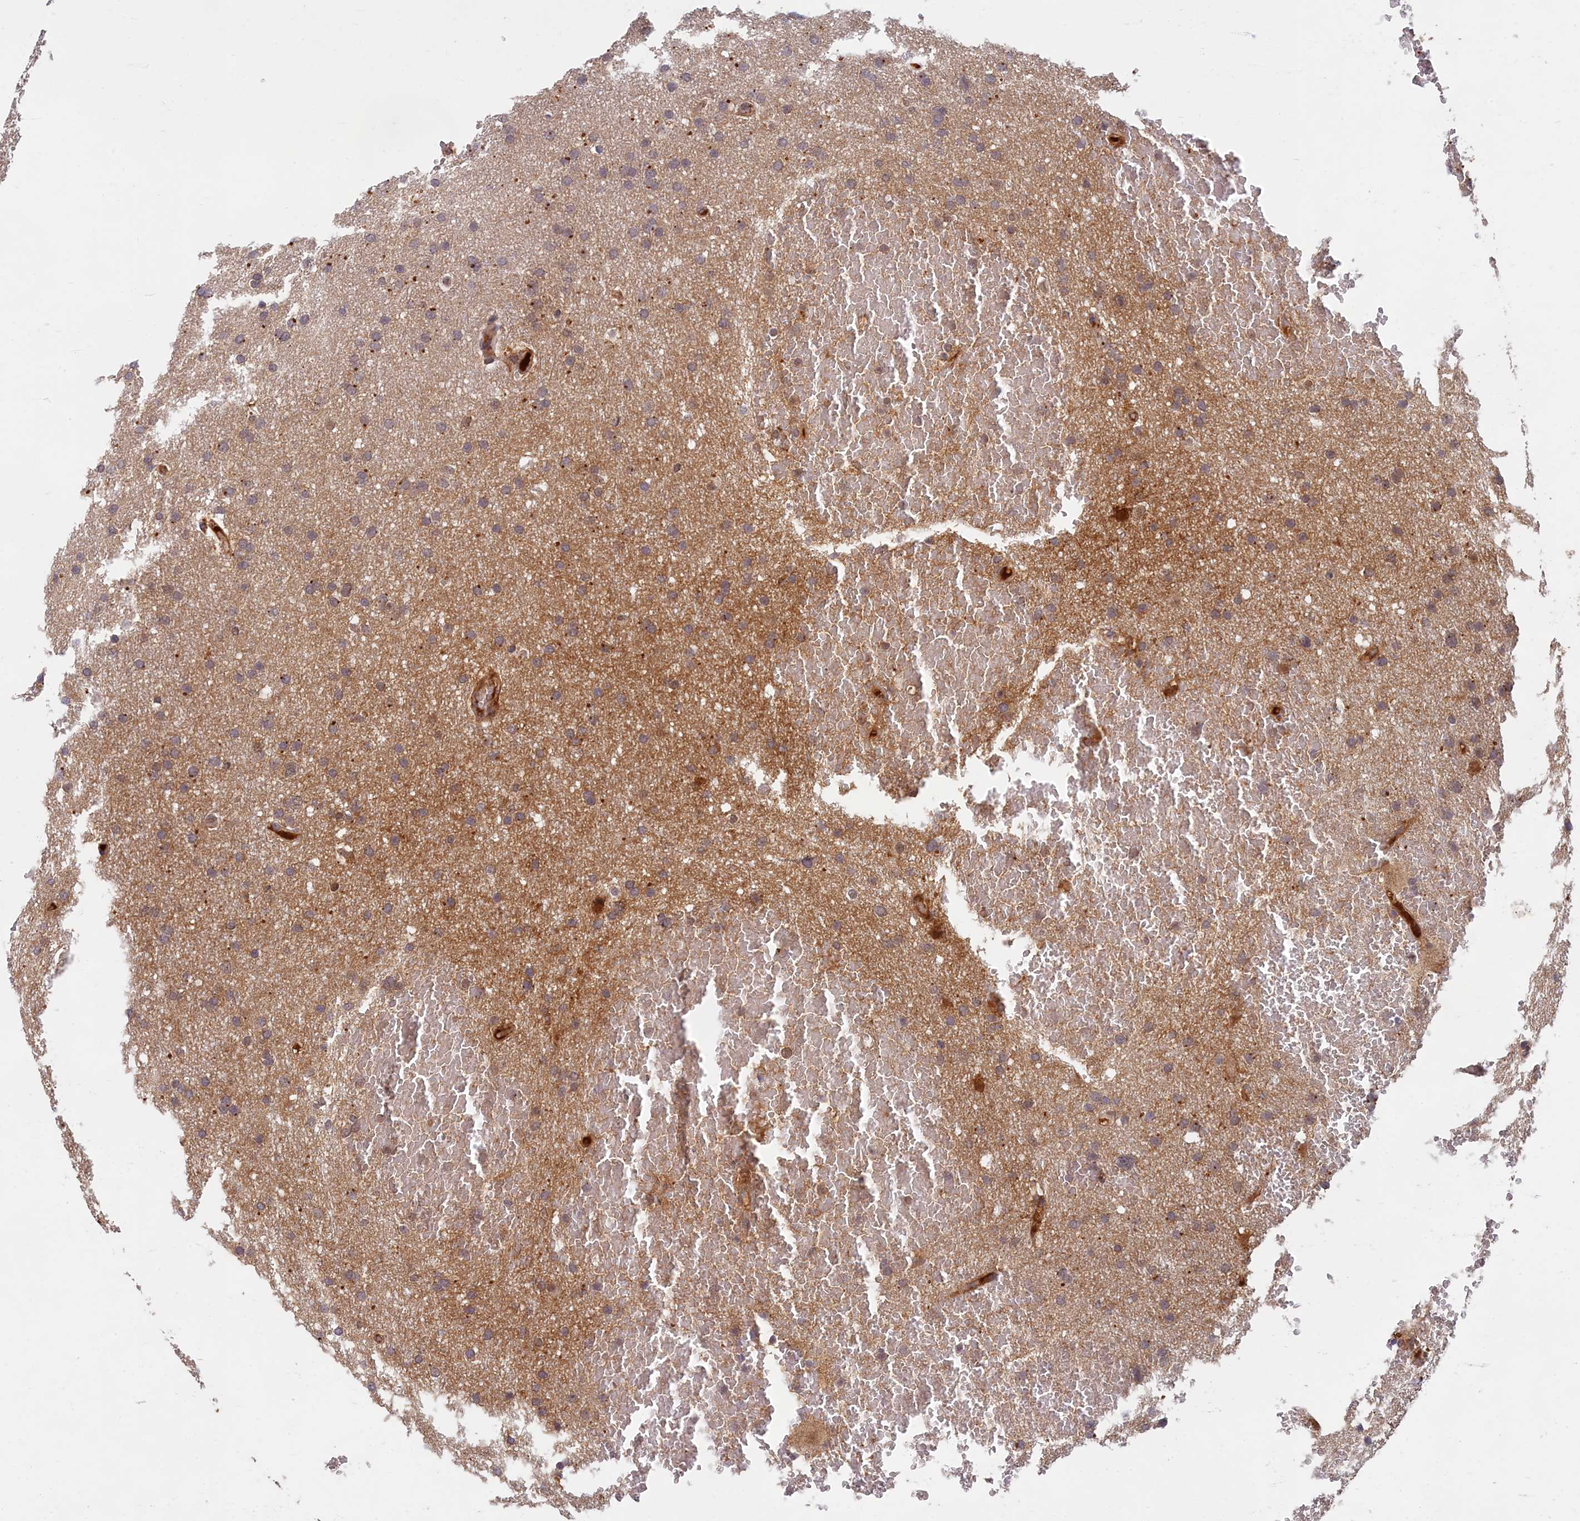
{"staining": {"intensity": "negative", "quantity": "none", "location": "none"}, "tissue": "glioma", "cell_type": "Tumor cells", "image_type": "cancer", "snomed": [{"axis": "morphology", "description": "Glioma, malignant, High grade"}, {"axis": "topography", "description": "Cerebral cortex"}], "caption": "Immunohistochemistry (IHC) of glioma reveals no expression in tumor cells.", "gene": "EARS2", "patient": {"sex": "female", "age": 36}}